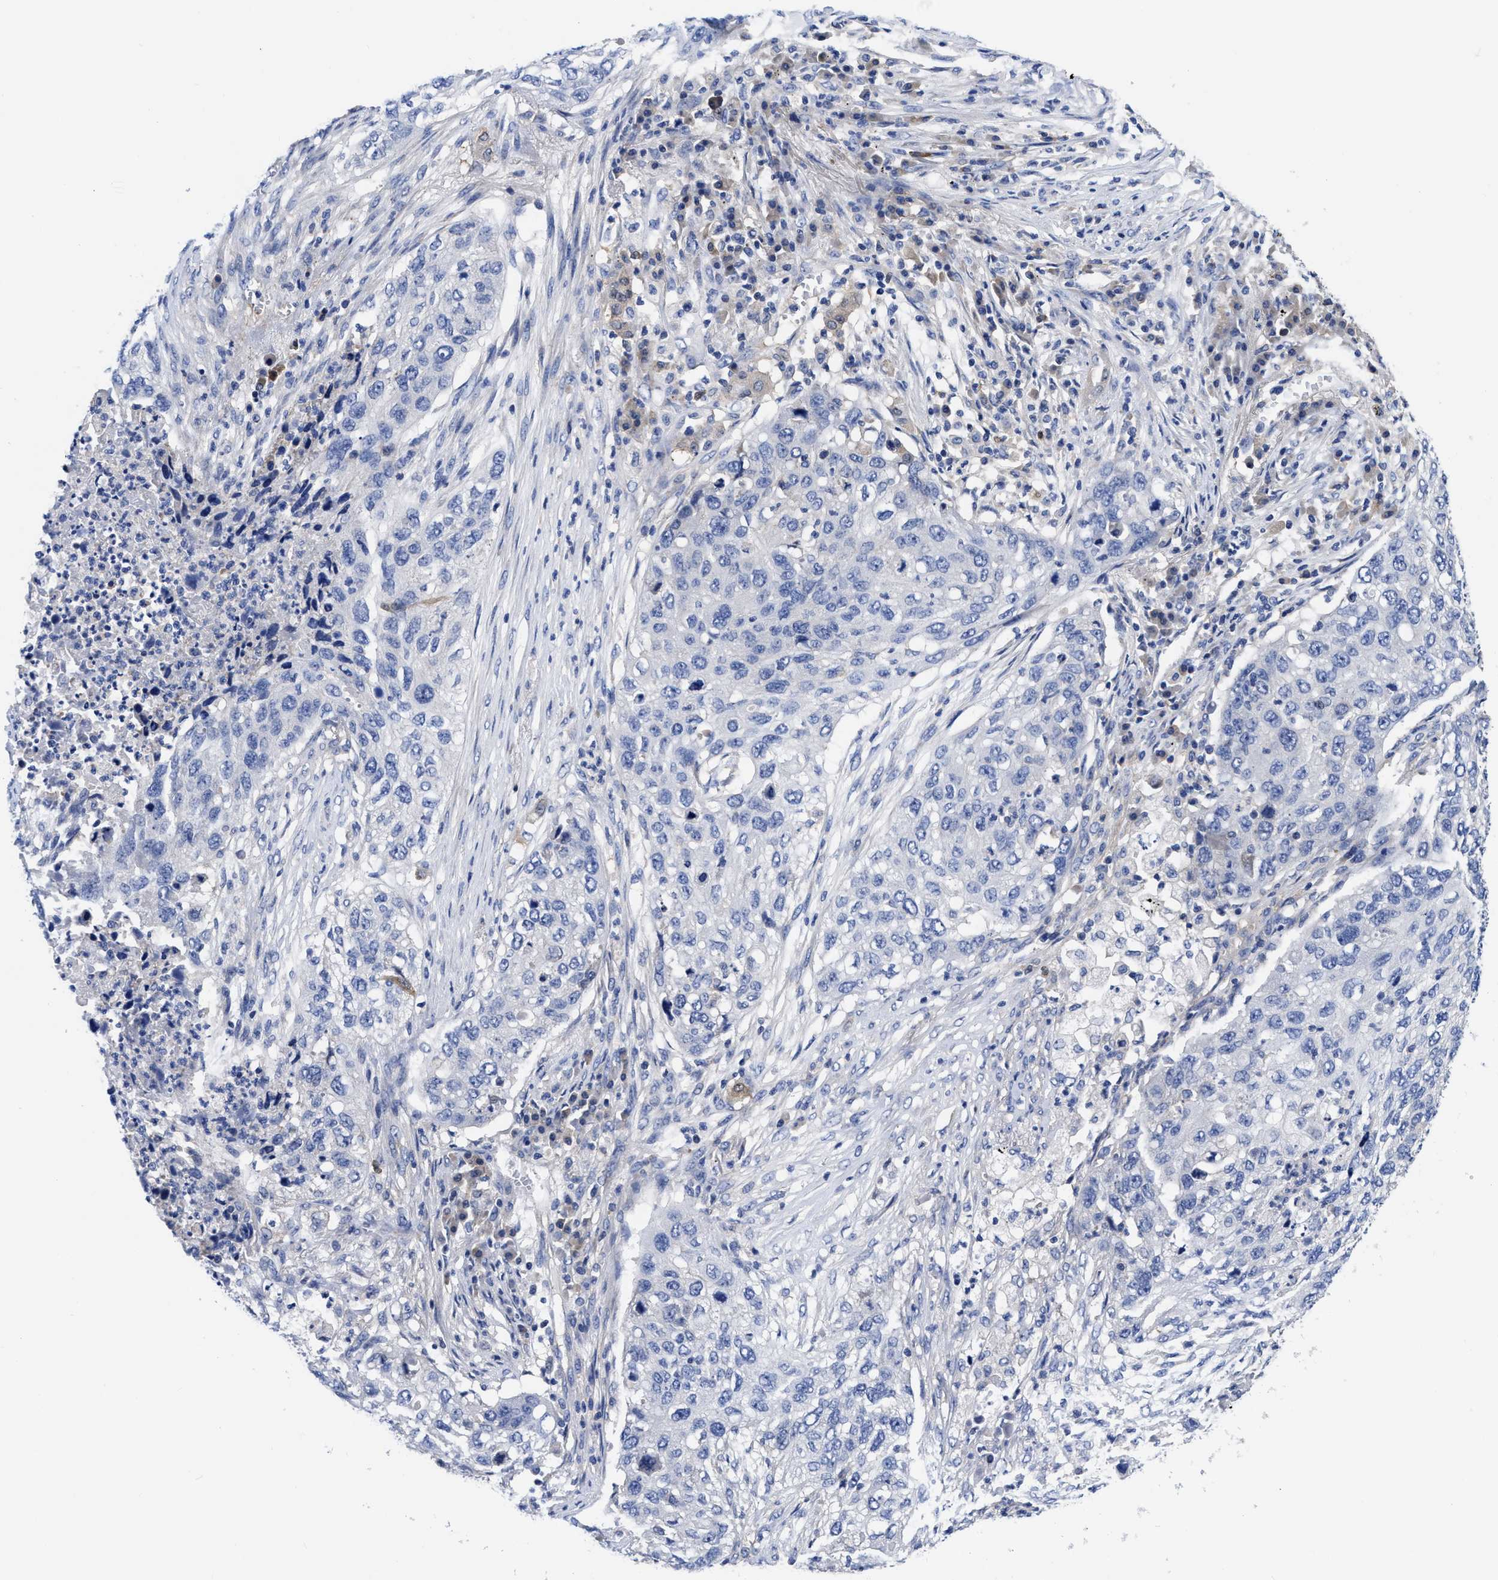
{"staining": {"intensity": "negative", "quantity": "none", "location": "none"}, "tissue": "lung cancer", "cell_type": "Tumor cells", "image_type": "cancer", "snomed": [{"axis": "morphology", "description": "Squamous cell carcinoma, NOS"}, {"axis": "topography", "description": "Lung"}], "caption": "This is an immunohistochemistry histopathology image of lung squamous cell carcinoma. There is no positivity in tumor cells.", "gene": "RBKS", "patient": {"sex": "female", "age": 63}}